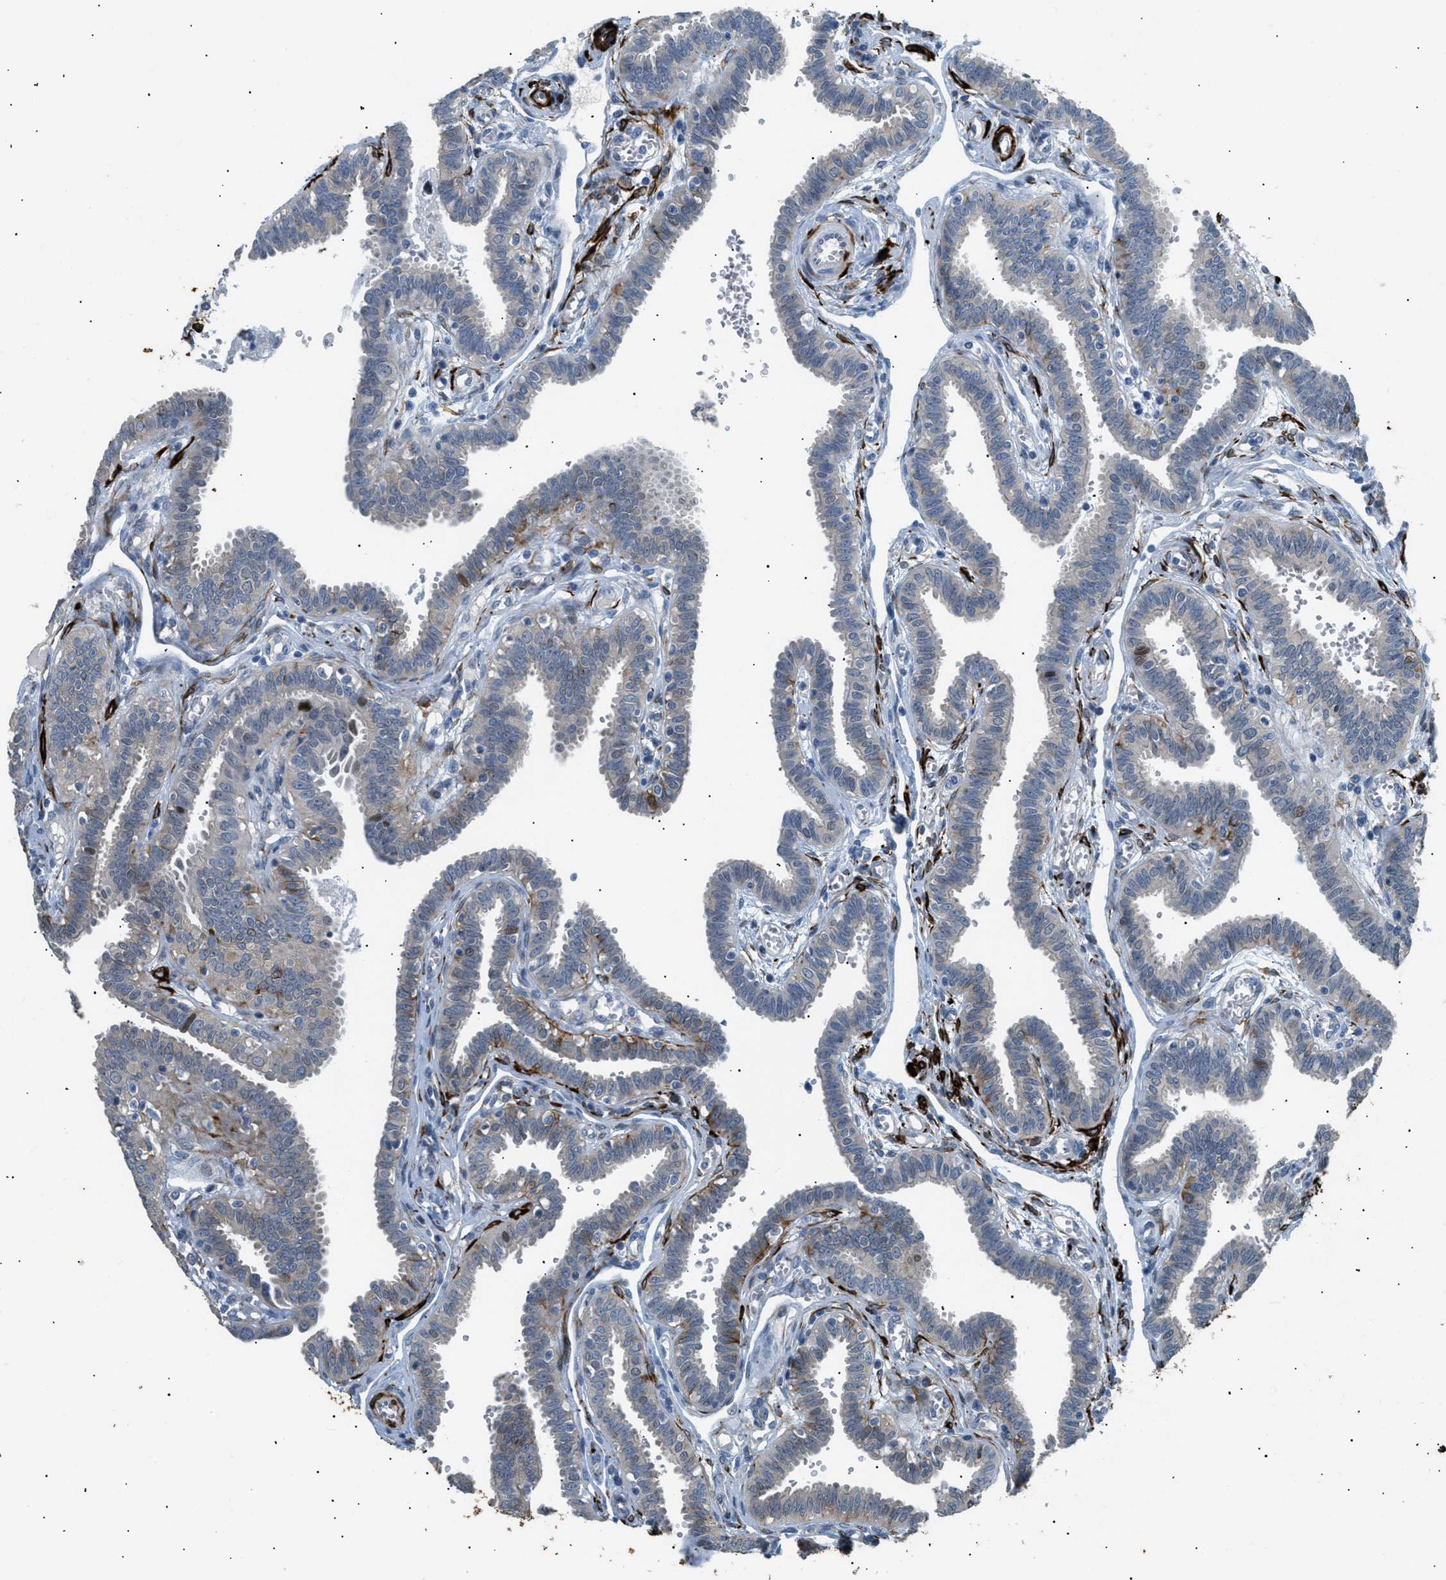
{"staining": {"intensity": "weak", "quantity": "<25%", "location": "cytoplasmic/membranous,nuclear"}, "tissue": "fallopian tube", "cell_type": "Glandular cells", "image_type": "normal", "snomed": [{"axis": "morphology", "description": "Normal tissue, NOS"}, {"axis": "topography", "description": "Fallopian tube"}], "caption": "Glandular cells show no significant protein staining in normal fallopian tube. (Stains: DAB immunohistochemistry (IHC) with hematoxylin counter stain, Microscopy: brightfield microscopy at high magnification).", "gene": "ICA1", "patient": {"sex": "female", "age": 32}}